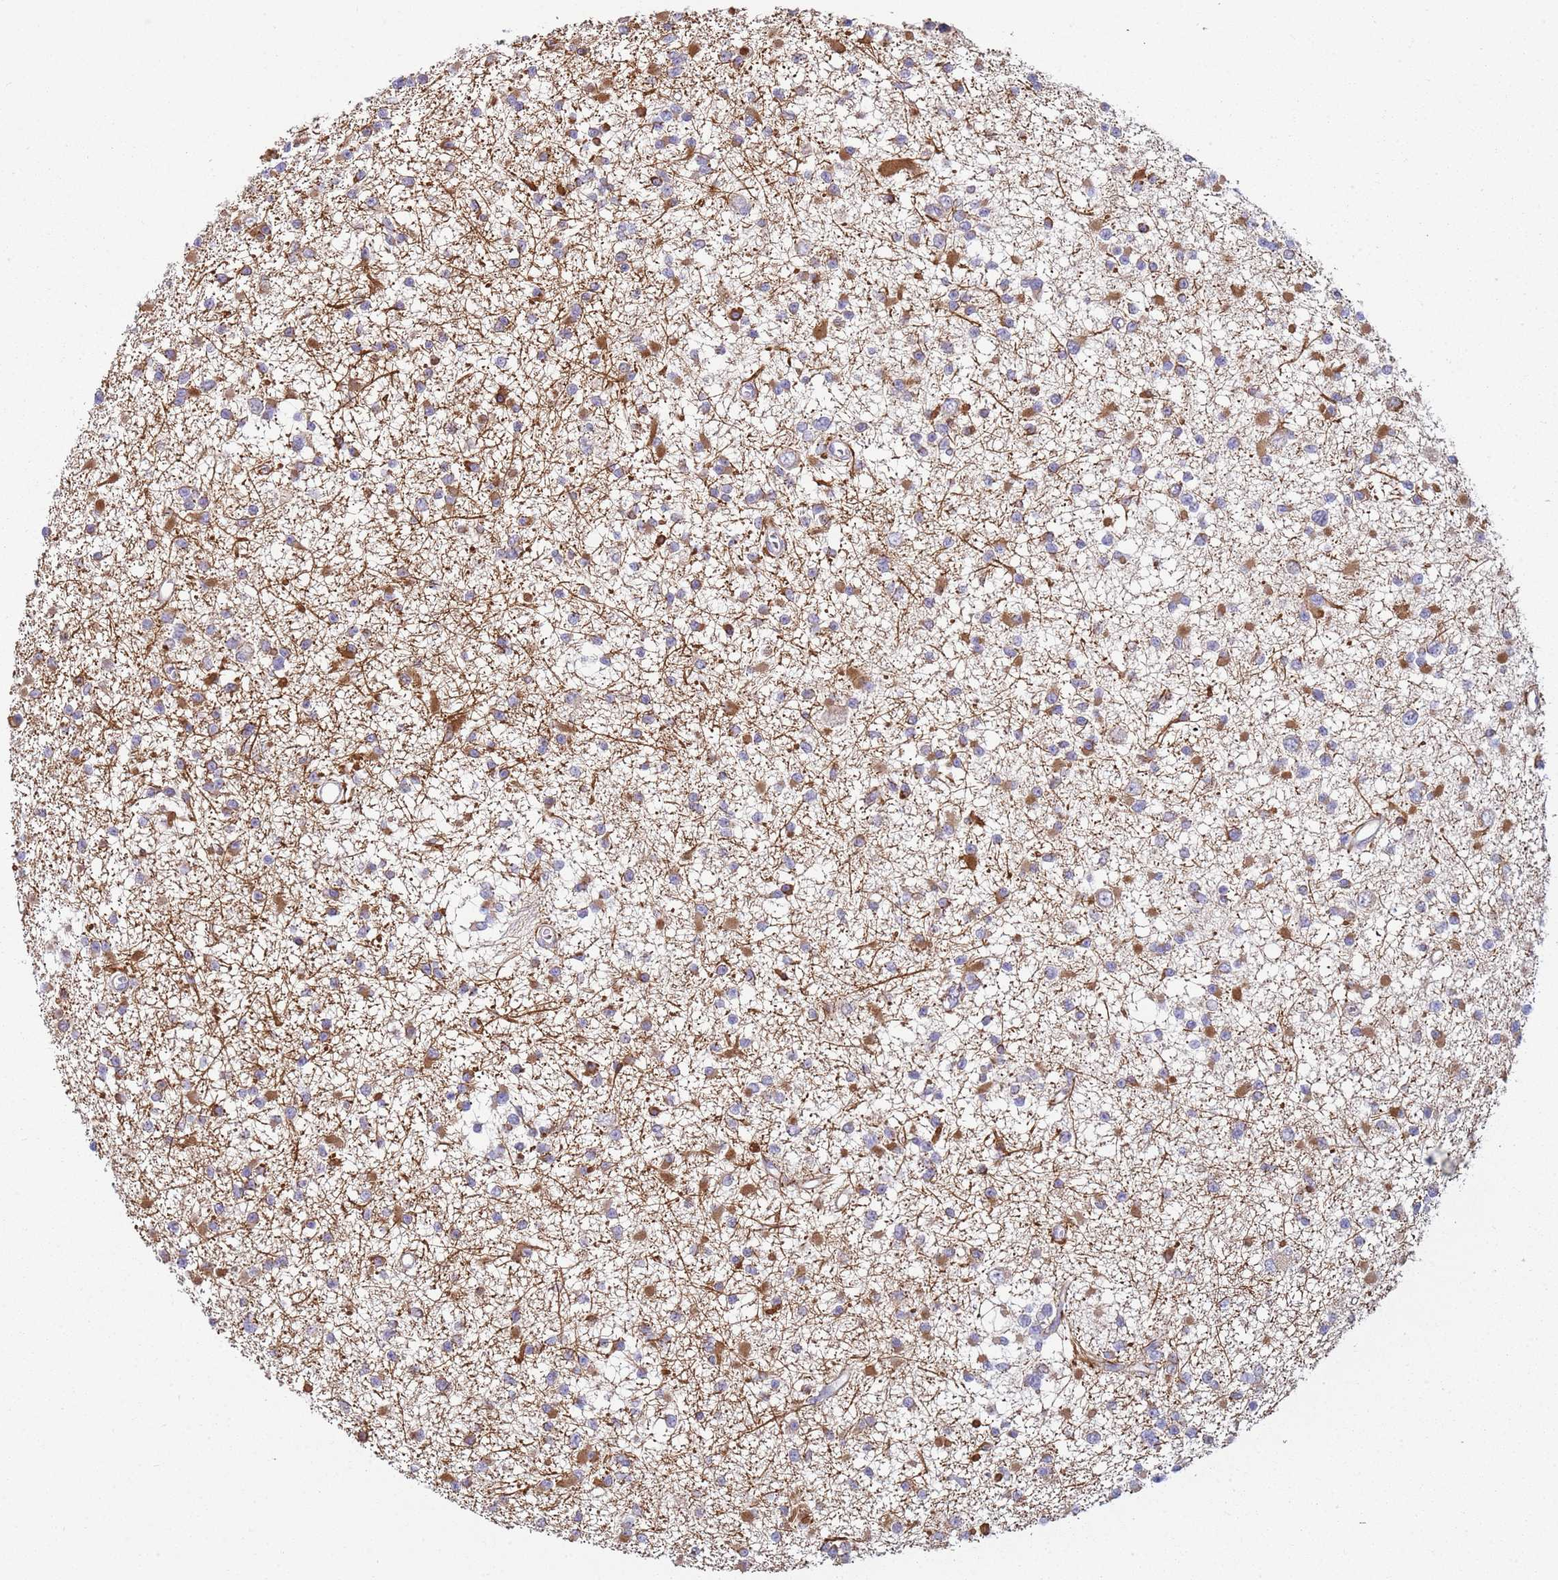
{"staining": {"intensity": "moderate", "quantity": "<25%", "location": "cytoplasmic/membranous"}, "tissue": "glioma", "cell_type": "Tumor cells", "image_type": "cancer", "snomed": [{"axis": "morphology", "description": "Glioma, malignant, Low grade"}, {"axis": "topography", "description": "Brain"}], "caption": "A photomicrograph showing moderate cytoplasmic/membranous expression in approximately <25% of tumor cells in low-grade glioma (malignant), as visualized by brown immunohistochemical staining.", "gene": "DIP2B", "patient": {"sex": "female", "age": 22}}